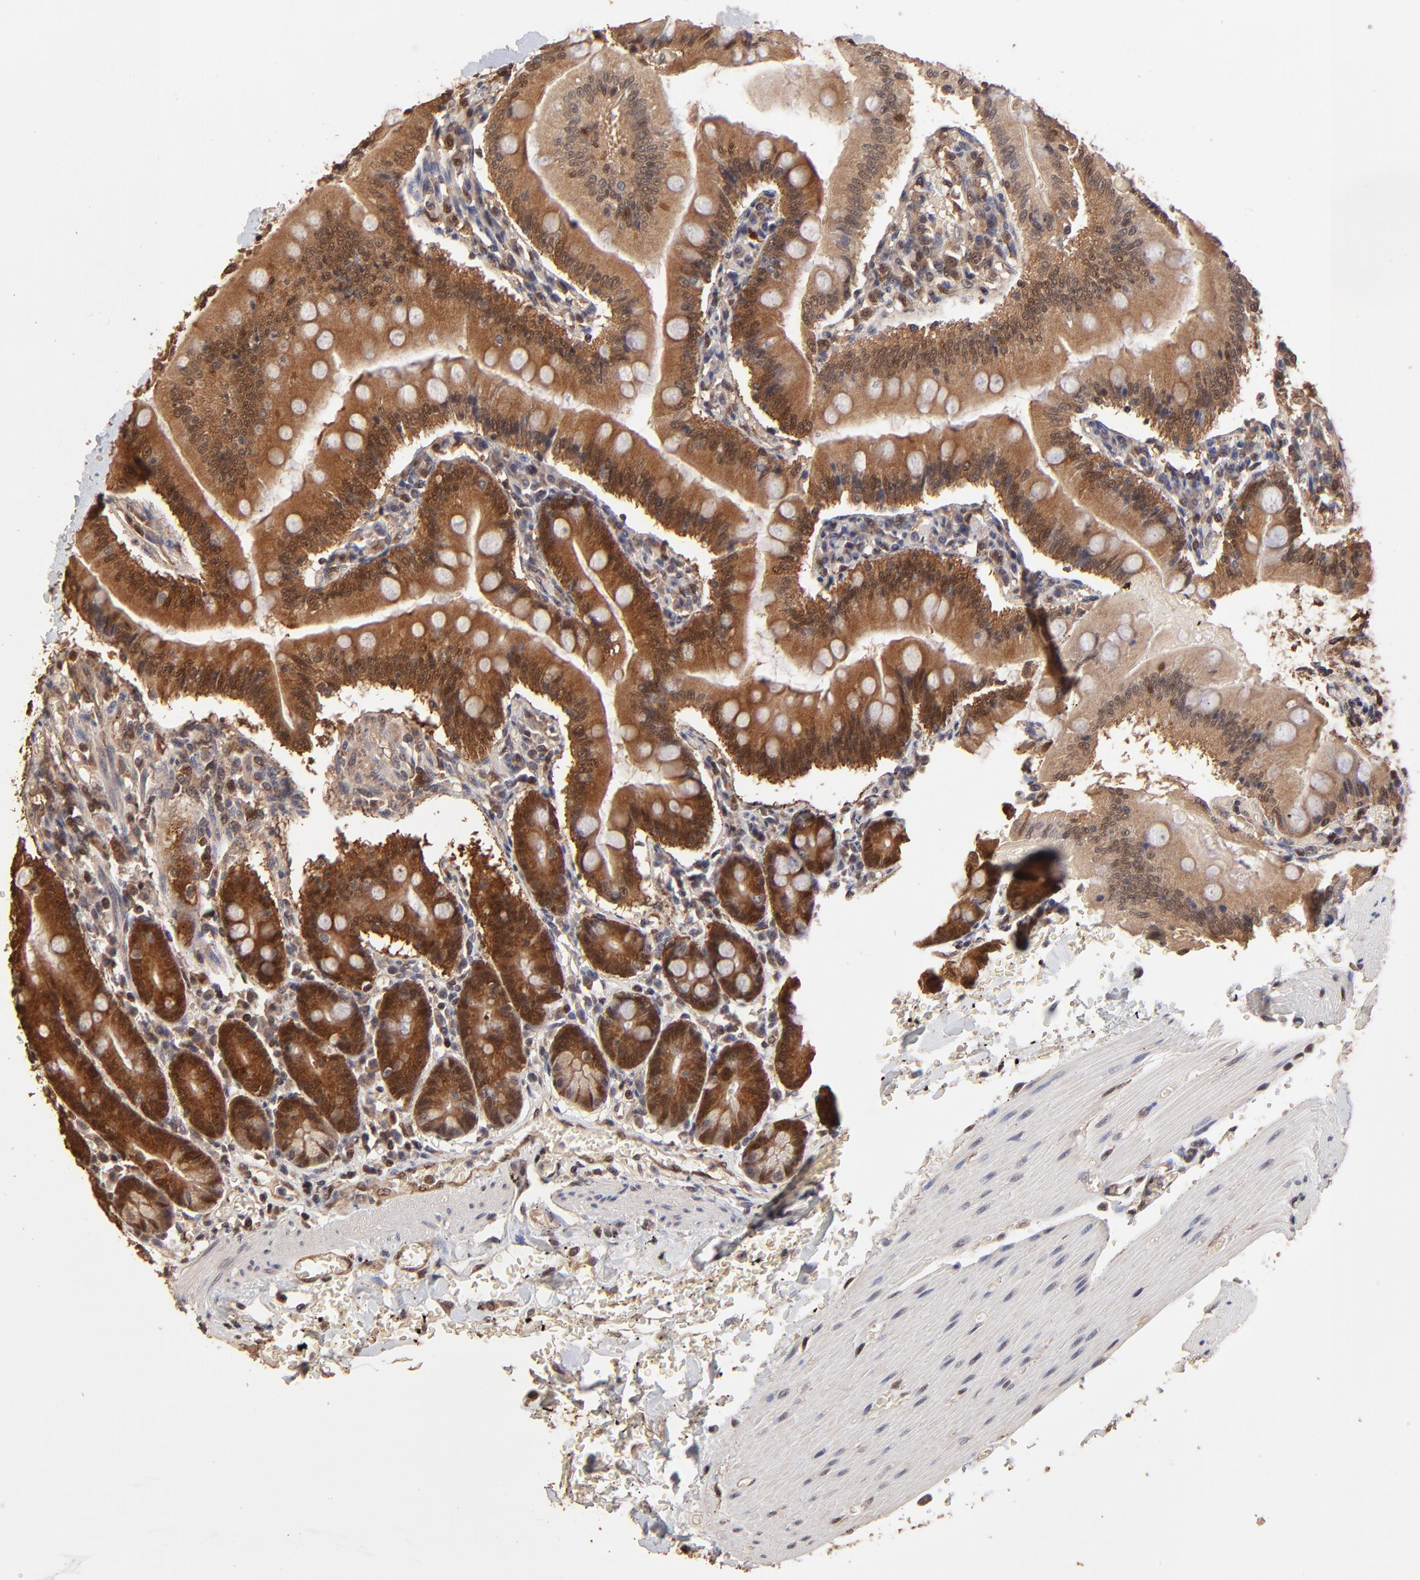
{"staining": {"intensity": "moderate", "quantity": ">75%", "location": "cytoplasmic/membranous"}, "tissue": "small intestine", "cell_type": "Glandular cells", "image_type": "normal", "snomed": [{"axis": "morphology", "description": "Normal tissue, NOS"}, {"axis": "topography", "description": "Small intestine"}], "caption": "This micrograph demonstrates immunohistochemistry staining of unremarkable small intestine, with medium moderate cytoplasmic/membranous staining in about >75% of glandular cells.", "gene": "CASP1", "patient": {"sex": "male", "age": 71}}